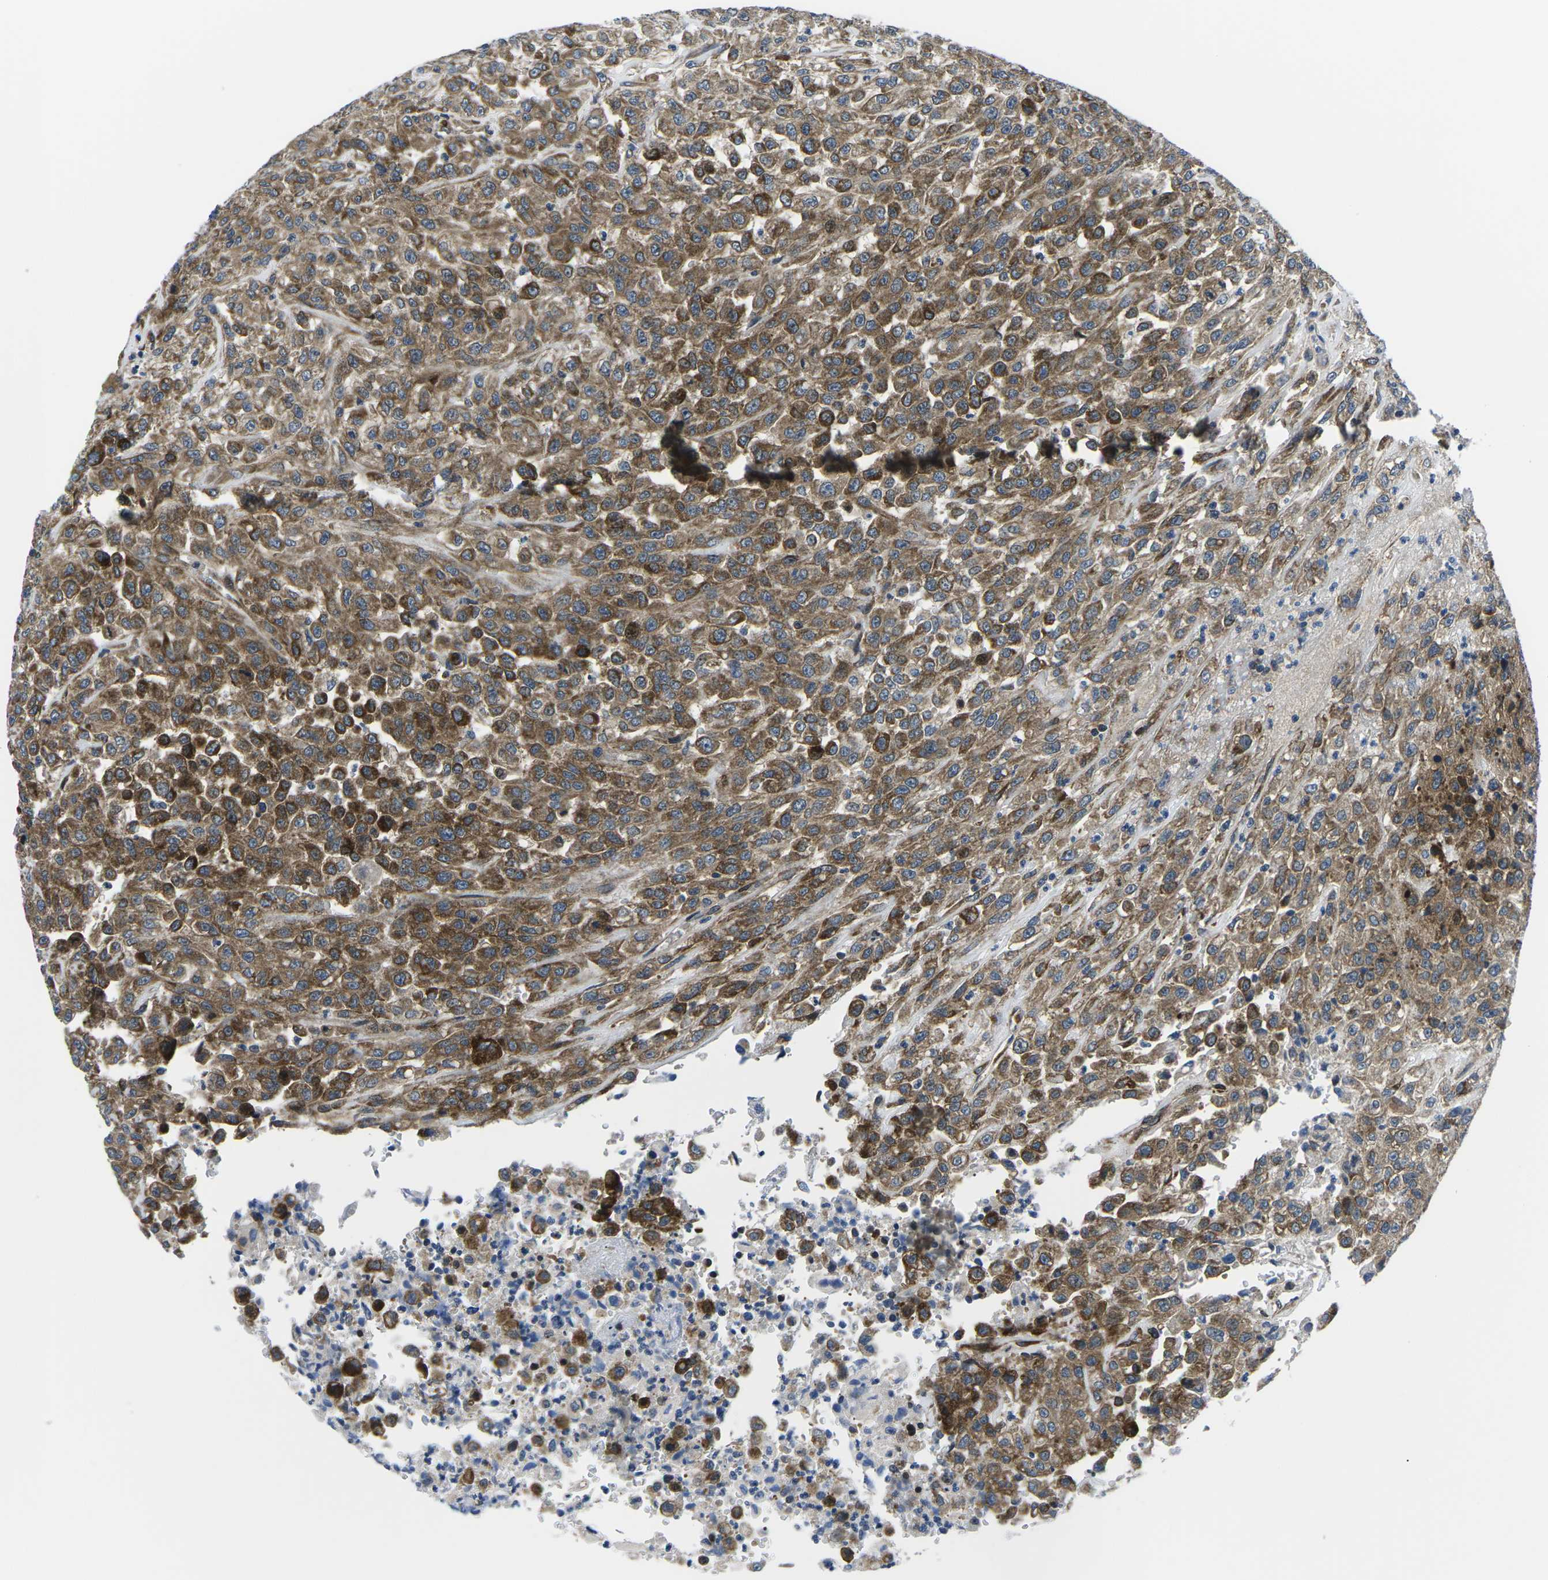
{"staining": {"intensity": "moderate", "quantity": ">75%", "location": "cytoplasmic/membranous"}, "tissue": "urothelial cancer", "cell_type": "Tumor cells", "image_type": "cancer", "snomed": [{"axis": "morphology", "description": "Urothelial carcinoma, High grade"}, {"axis": "topography", "description": "Urinary bladder"}], "caption": "Urothelial carcinoma (high-grade) stained for a protein (brown) displays moderate cytoplasmic/membranous positive expression in approximately >75% of tumor cells.", "gene": "EIF4E", "patient": {"sex": "male", "age": 46}}